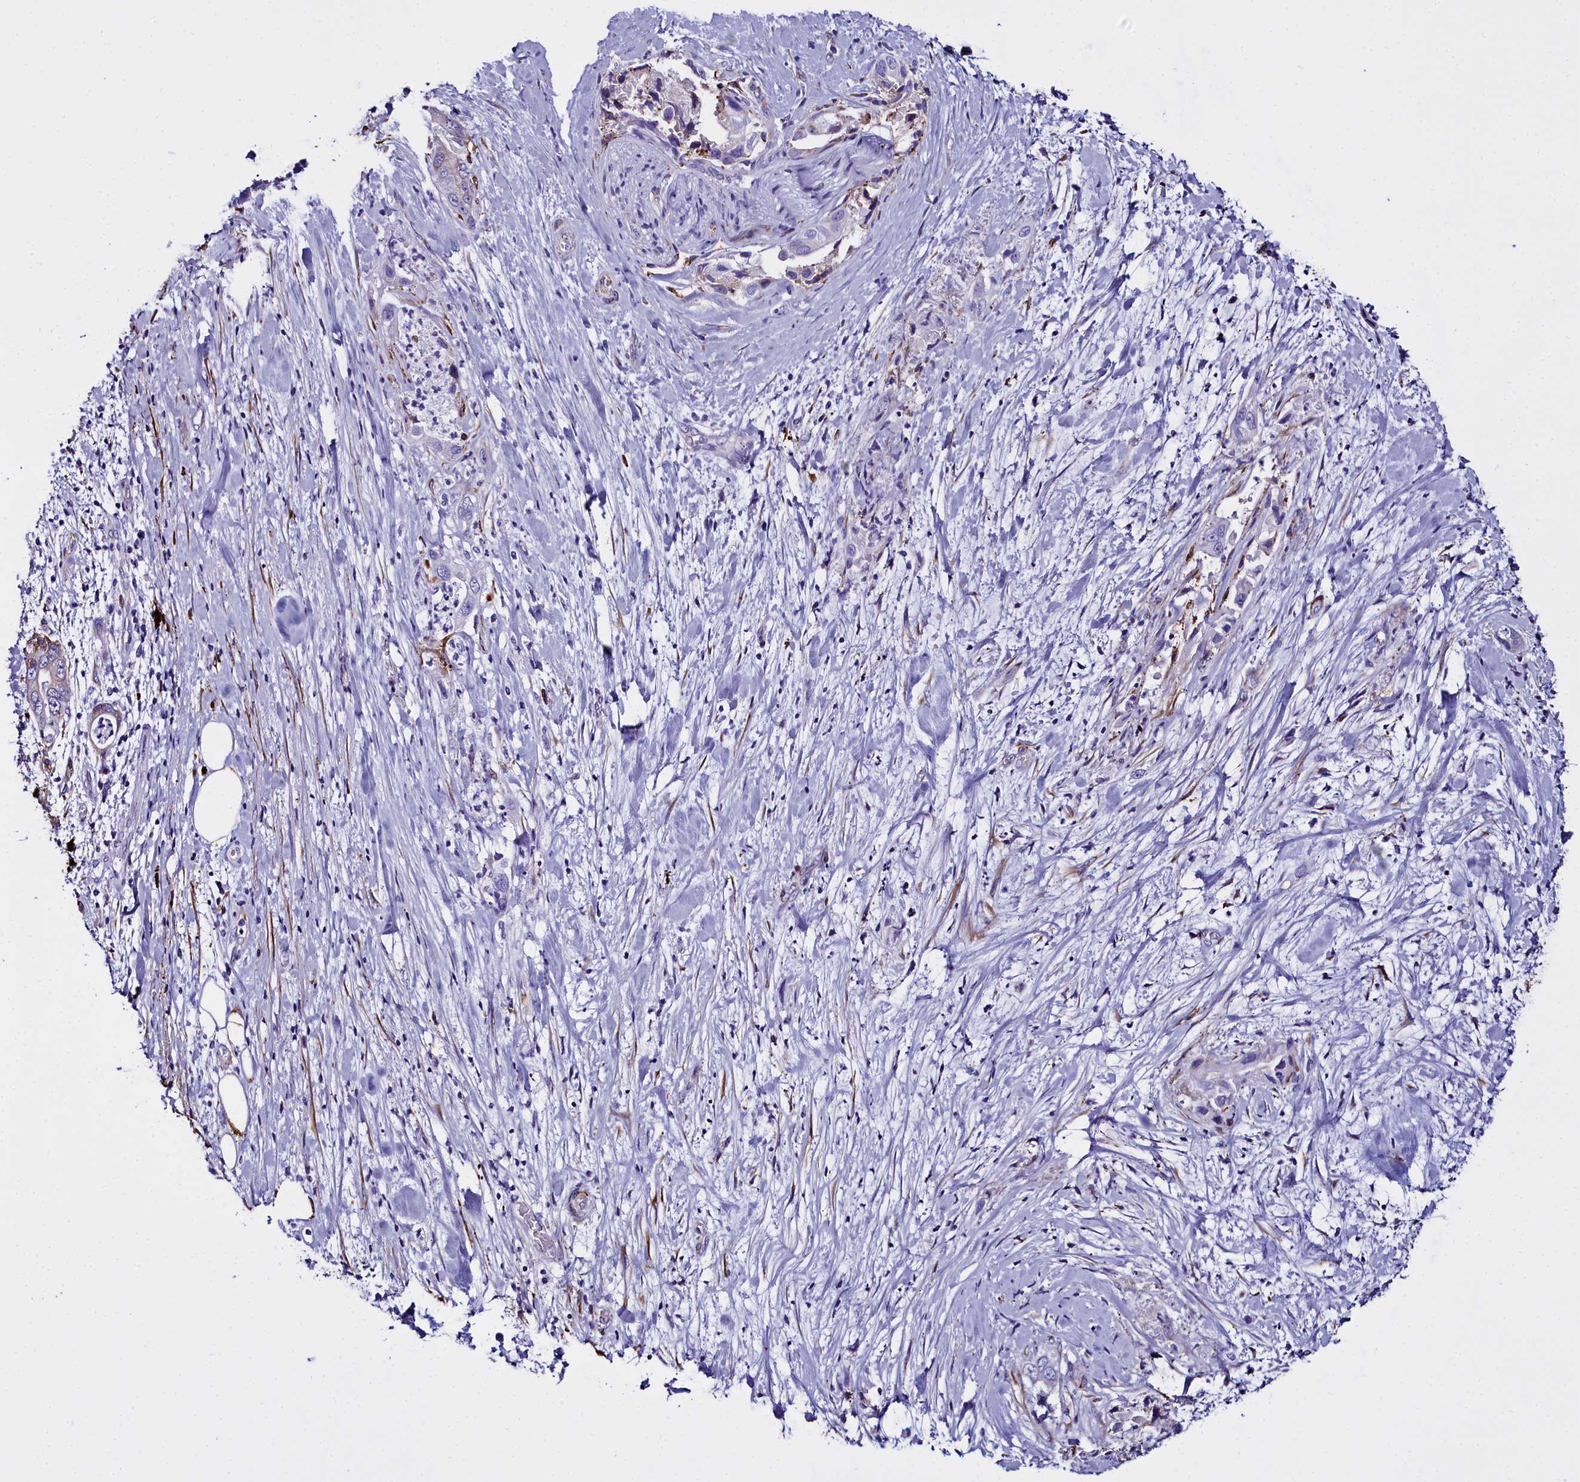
{"staining": {"intensity": "negative", "quantity": "none", "location": "none"}, "tissue": "pancreatic cancer", "cell_type": "Tumor cells", "image_type": "cancer", "snomed": [{"axis": "morphology", "description": "Adenocarcinoma, NOS"}, {"axis": "topography", "description": "Pancreas"}], "caption": "Immunohistochemistry of pancreatic adenocarcinoma demonstrates no expression in tumor cells.", "gene": "TXNDC5", "patient": {"sex": "female", "age": 78}}